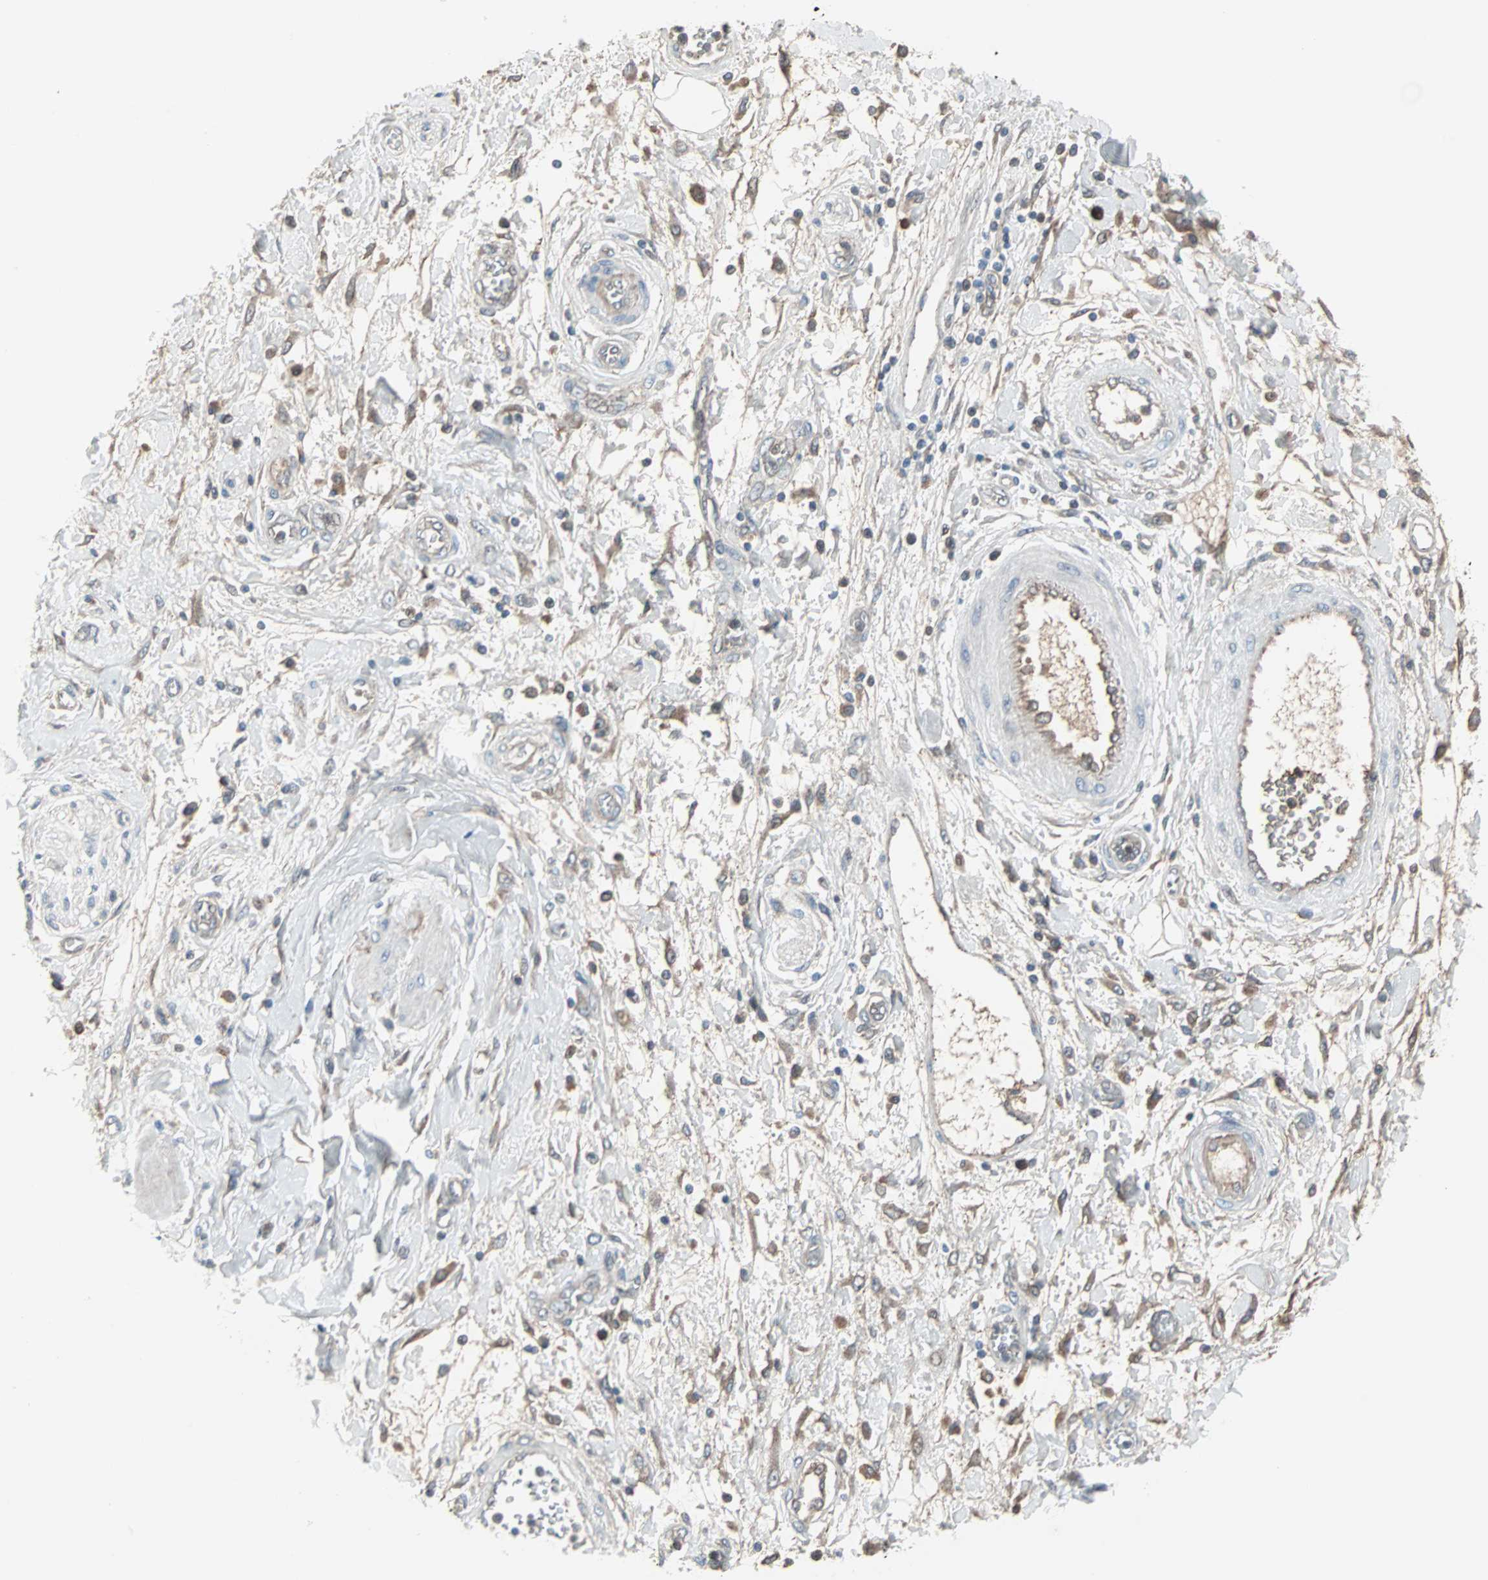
{"staining": {"intensity": "moderate", "quantity": "25%-75%", "location": "cytoplasmic/membranous,nuclear"}, "tissue": "pancreatic cancer", "cell_type": "Tumor cells", "image_type": "cancer", "snomed": [{"axis": "morphology", "description": "Adenocarcinoma, NOS"}, {"axis": "topography", "description": "Pancreas"}], "caption": "This is a micrograph of IHC staining of pancreatic cancer, which shows moderate positivity in the cytoplasmic/membranous and nuclear of tumor cells.", "gene": "CASP3", "patient": {"sex": "female", "age": 70}}